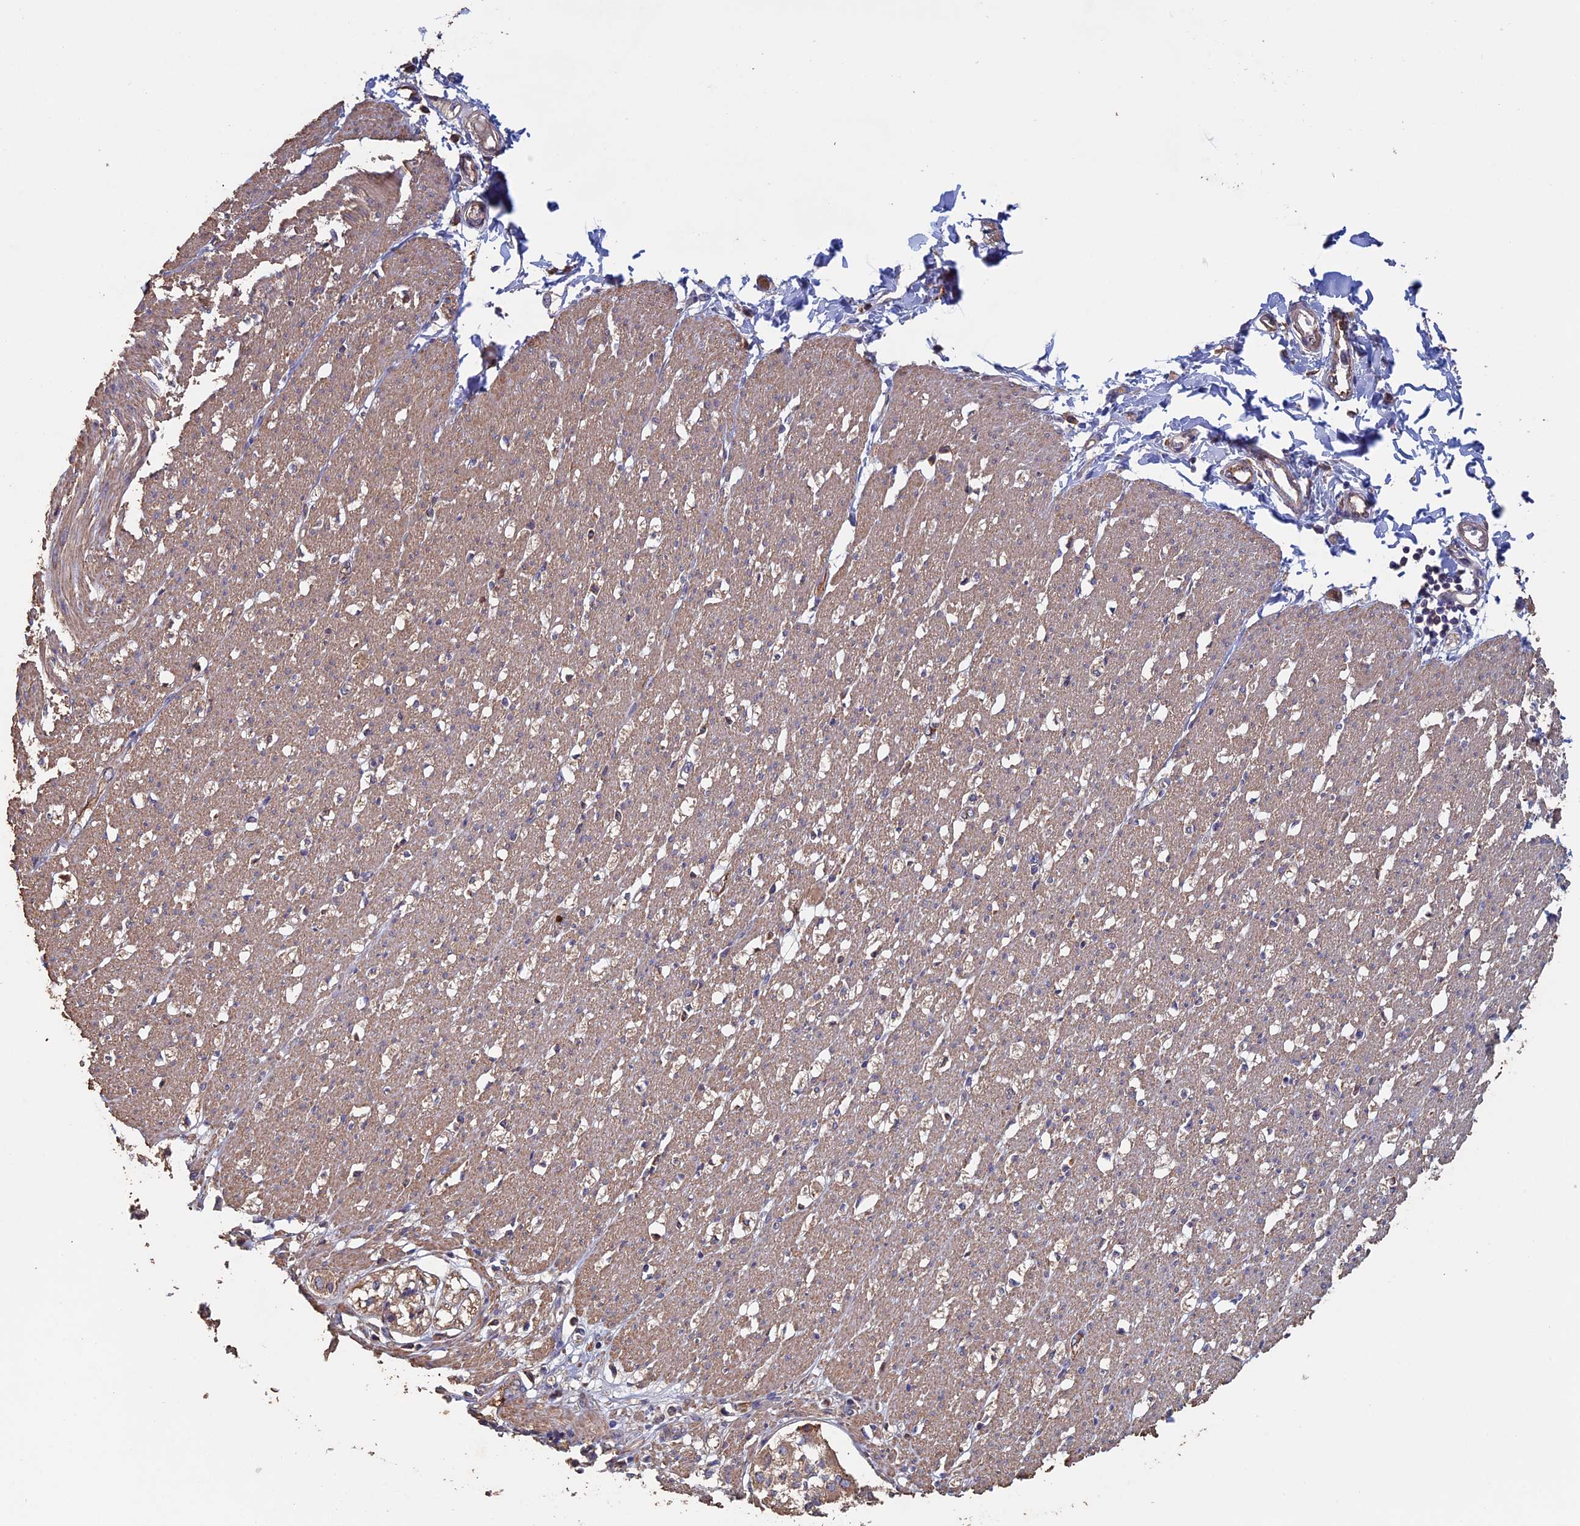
{"staining": {"intensity": "moderate", "quantity": ">75%", "location": "cytoplasmic/membranous"}, "tissue": "smooth muscle", "cell_type": "Smooth muscle cells", "image_type": "normal", "snomed": [{"axis": "morphology", "description": "Normal tissue, NOS"}, {"axis": "morphology", "description": "Adenocarcinoma, NOS"}, {"axis": "topography", "description": "Colon"}, {"axis": "topography", "description": "Peripheral nerve tissue"}], "caption": "High-magnification brightfield microscopy of normal smooth muscle stained with DAB (brown) and counterstained with hematoxylin (blue). smooth muscle cells exhibit moderate cytoplasmic/membranous expression is present in approximately>75% of cells. The staining was performed using DAB to visualize the protein expression in brown, while the nuclei were stained in blue with hematoxylin (Magnification: 20x).", "gene": "PIGQ", "patient": {"sex": "male", "age": 14}}